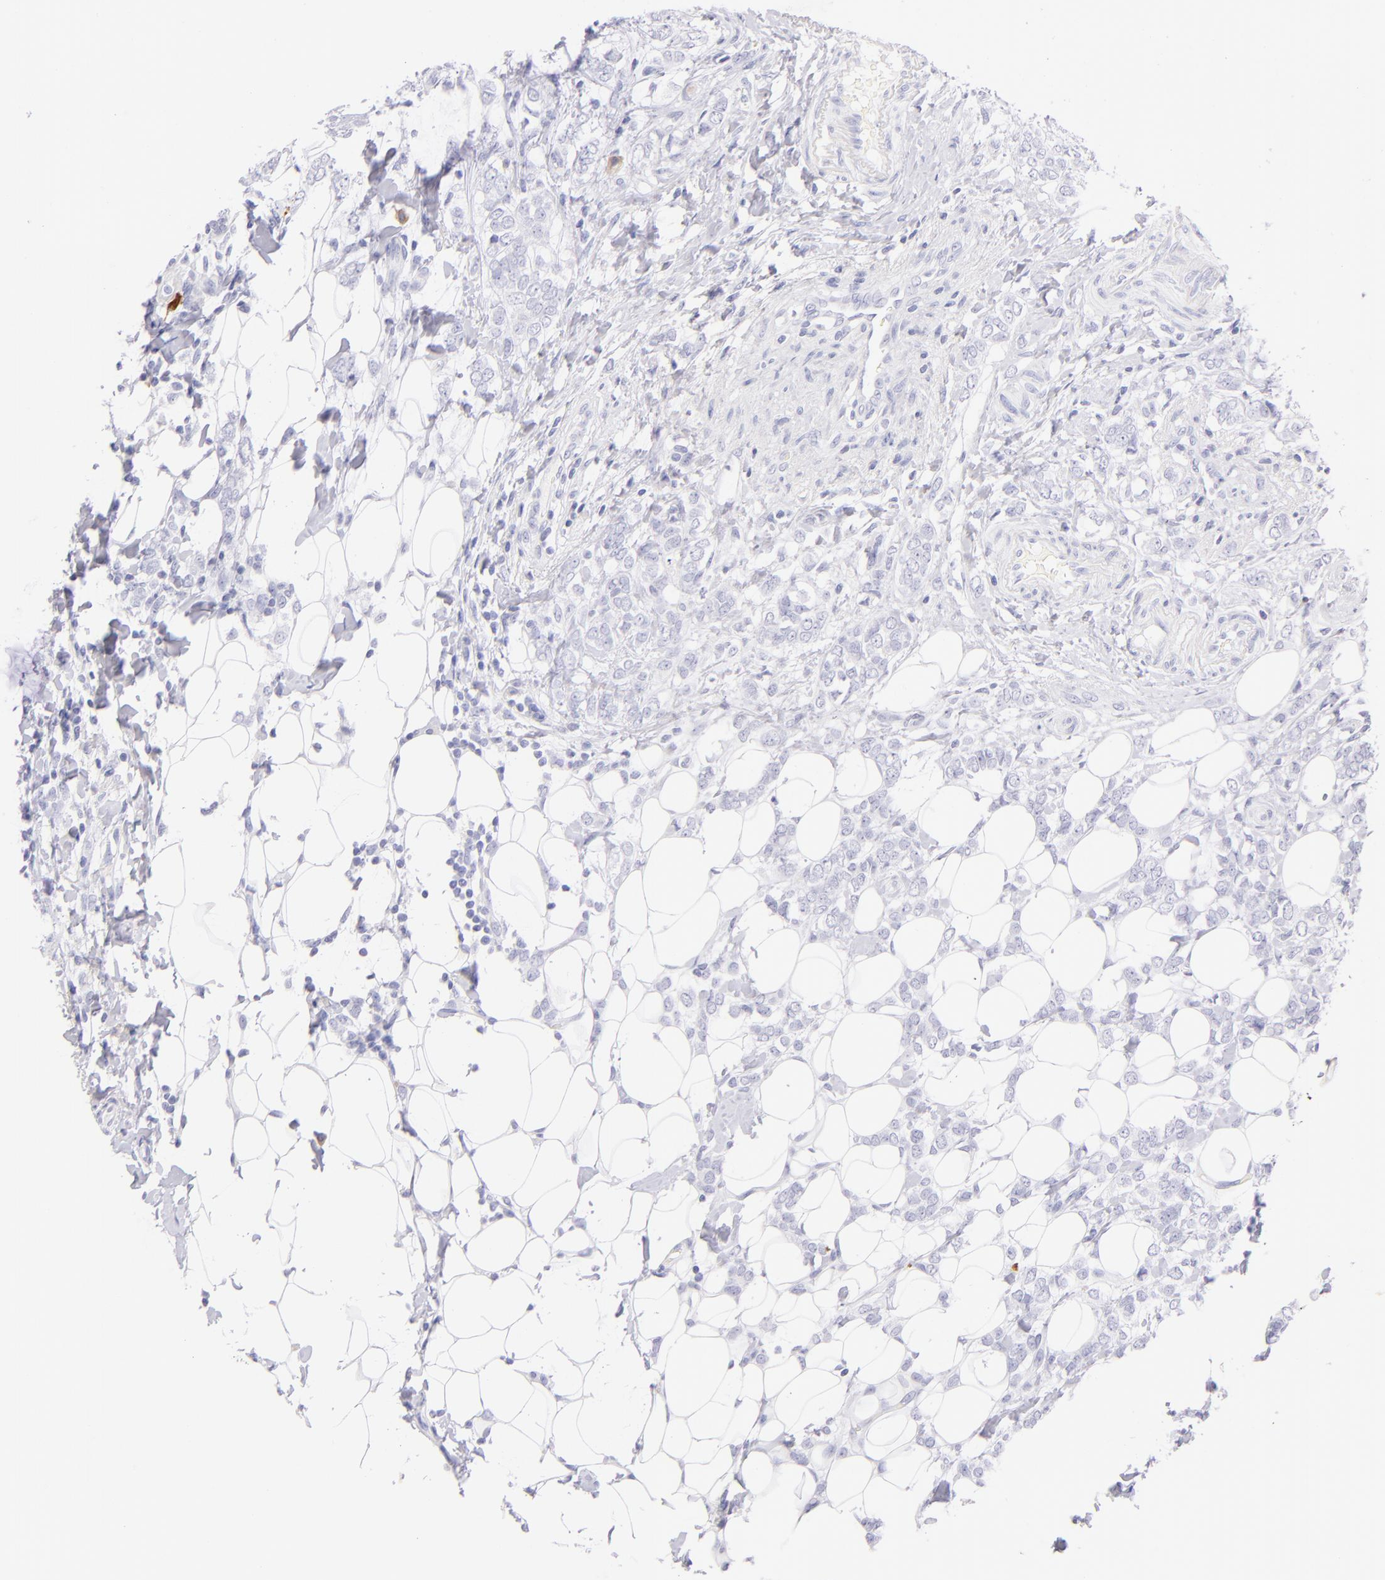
{"staining": {"intensity": "negative", "quantity": "none", "location": "none"}, "tissue": "breast cancer", "cell_type": "Tumor cells", "image_type": "cancer", "snomed": [{"axis": "morphology", "description": "Normal tissue, NOS"}, {"axis": "morphology", "description": "Lobular carcinoma"}, {"axis": "topography", "description": "Breast"}], "caption": "High magnification brightfield microscopy of lobular carcinoma (breast) stained with DAB (brown) and counterstained with hematoxylin (blue): tumor cells show no significant positivity.", "gene": "SDC1", "patient": {"sex": "female", "age": 47}}